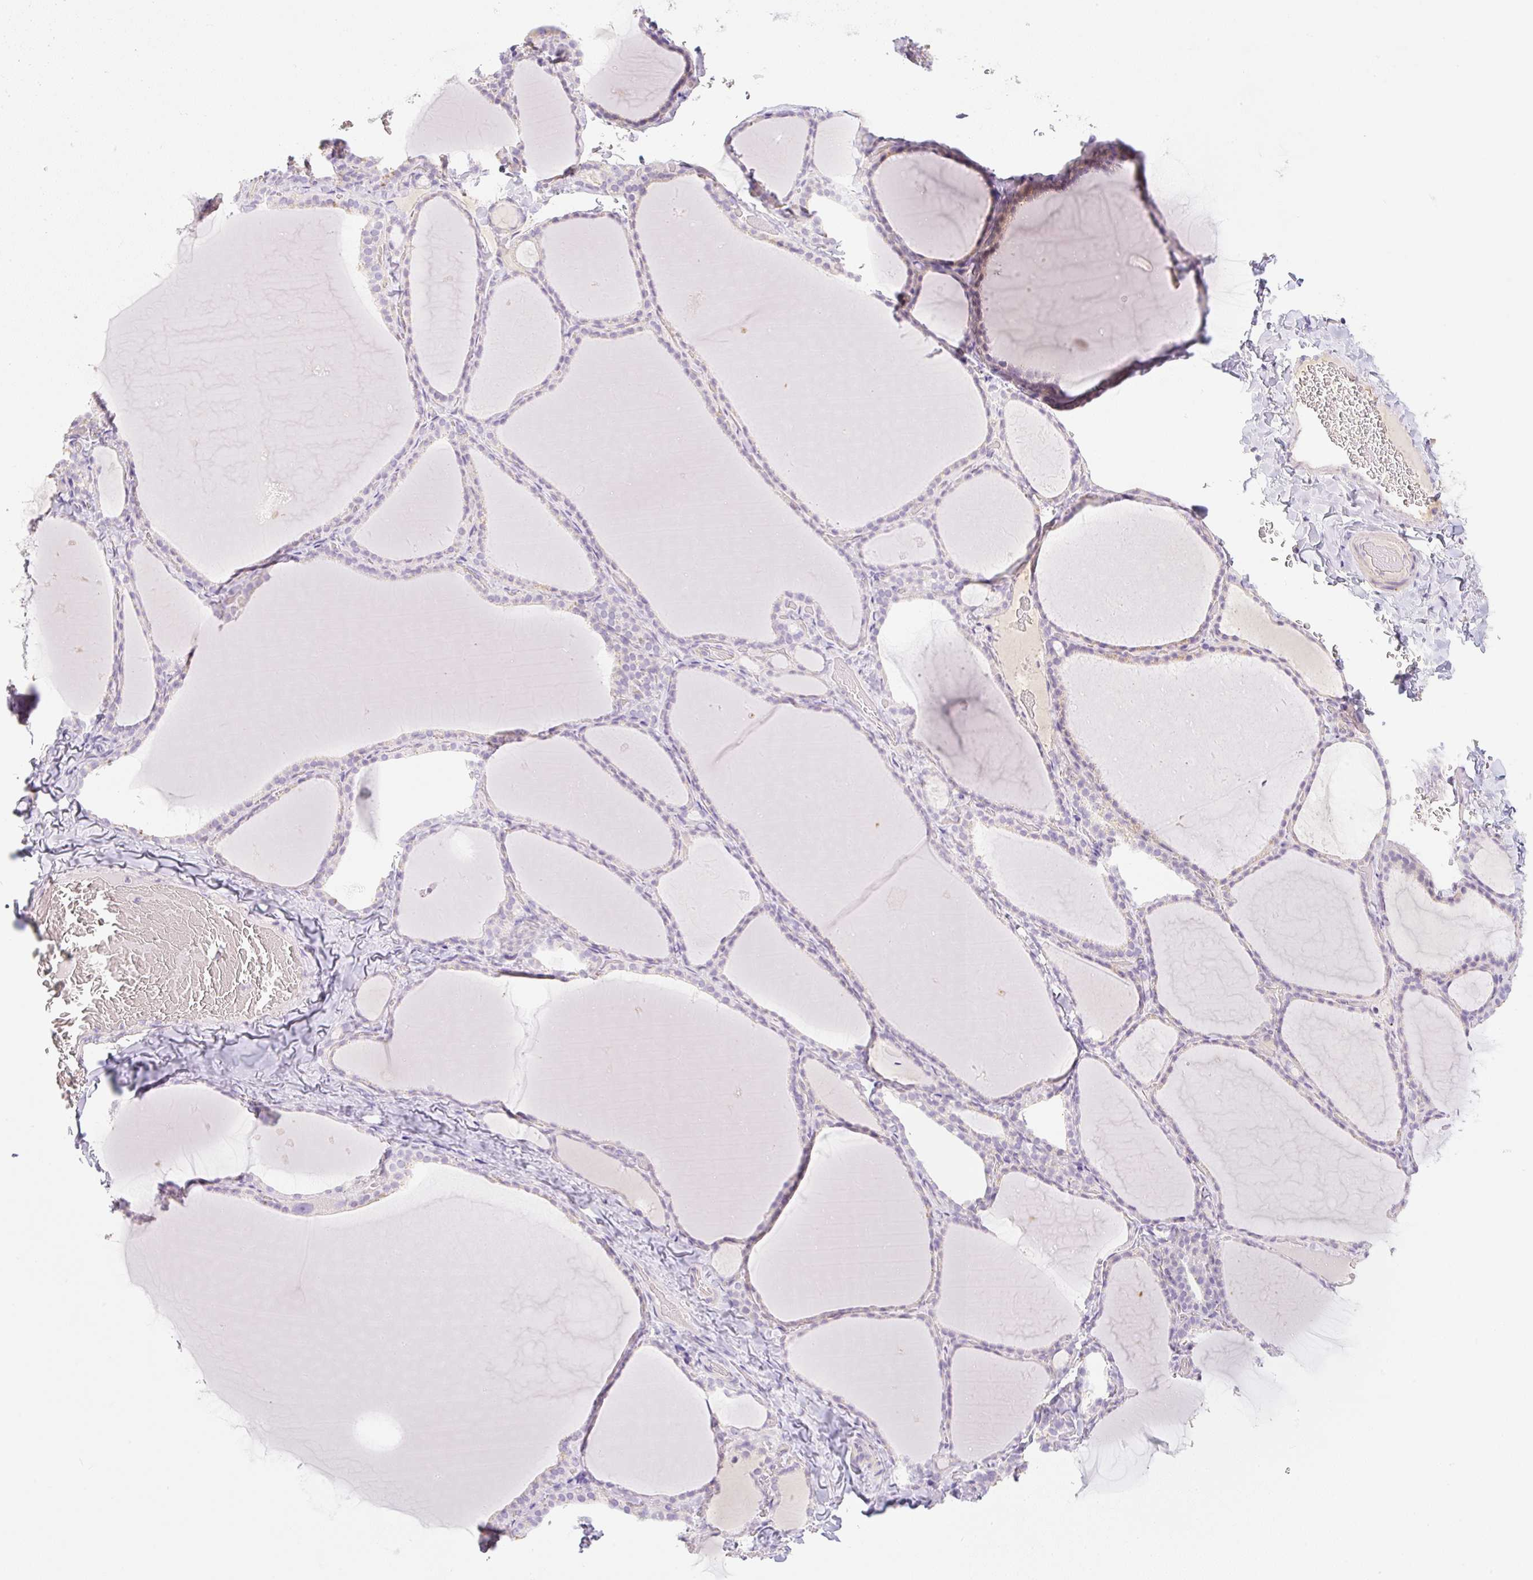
{"staining": {"intensity": "negative", "quantity": "none", "location": "none"}, "tissue": "thyroid gland", "cell_type": "Glandular cells", "image_type": "normal", "snomed": [{"axis": "morphology", "description": "Normal tissue, NOS"}, {"axis": "topography", "description": "Thyroid gland"}], "caption": "A micrograph of thyroid gland stained for a protein shows no brown staining in glandular cells.", "gene": "MIA2", "patient": {"sex": "female", "age": 22}}